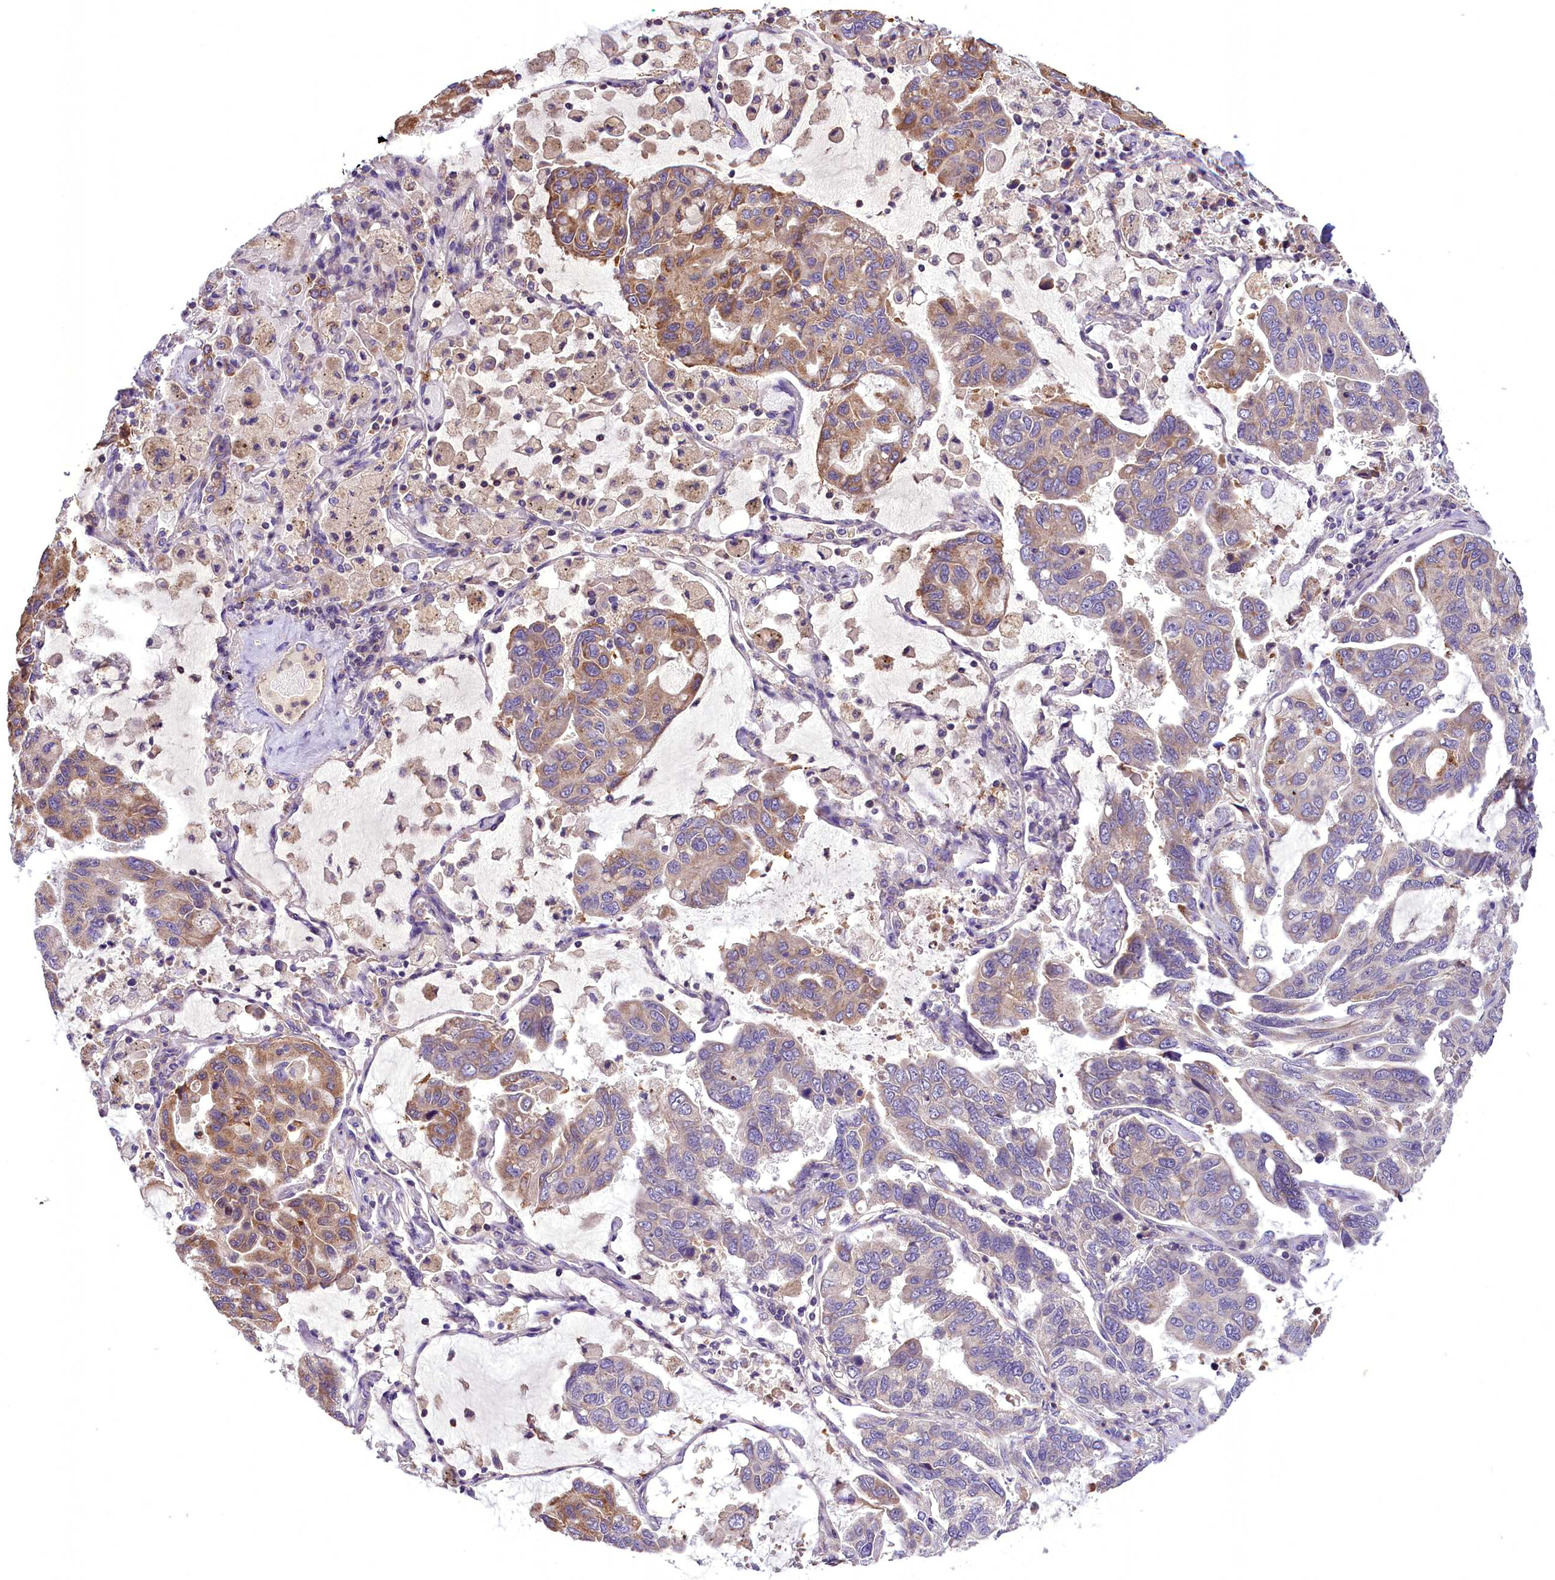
{"staining": {"intensity": "moderate", "quantity": "25%-75%", "location": "cytoplasmic/membranous"}, "tissue": "lung cancer", "cell_type": "Tumor cells", "image_type": "cancer", "snomed": [{"axis": "morphology", "description": "Adenocarcinoma, NOS"}, {"axis": "topography", "description": "Lung"}], "caption": "Immunohistochemical staining of lung cancer (adenocarcinoma) reveals medium levels of moderate cytoplasmic/membranous positivity in about 25%-75% of tumor cells. (Stains: DAB in brown, nuclei in blue, Microscopy: brightfield microscopy at high magnification).", "gene": "DNAJB9", "patient": {"sex": "male", "age": 64}}